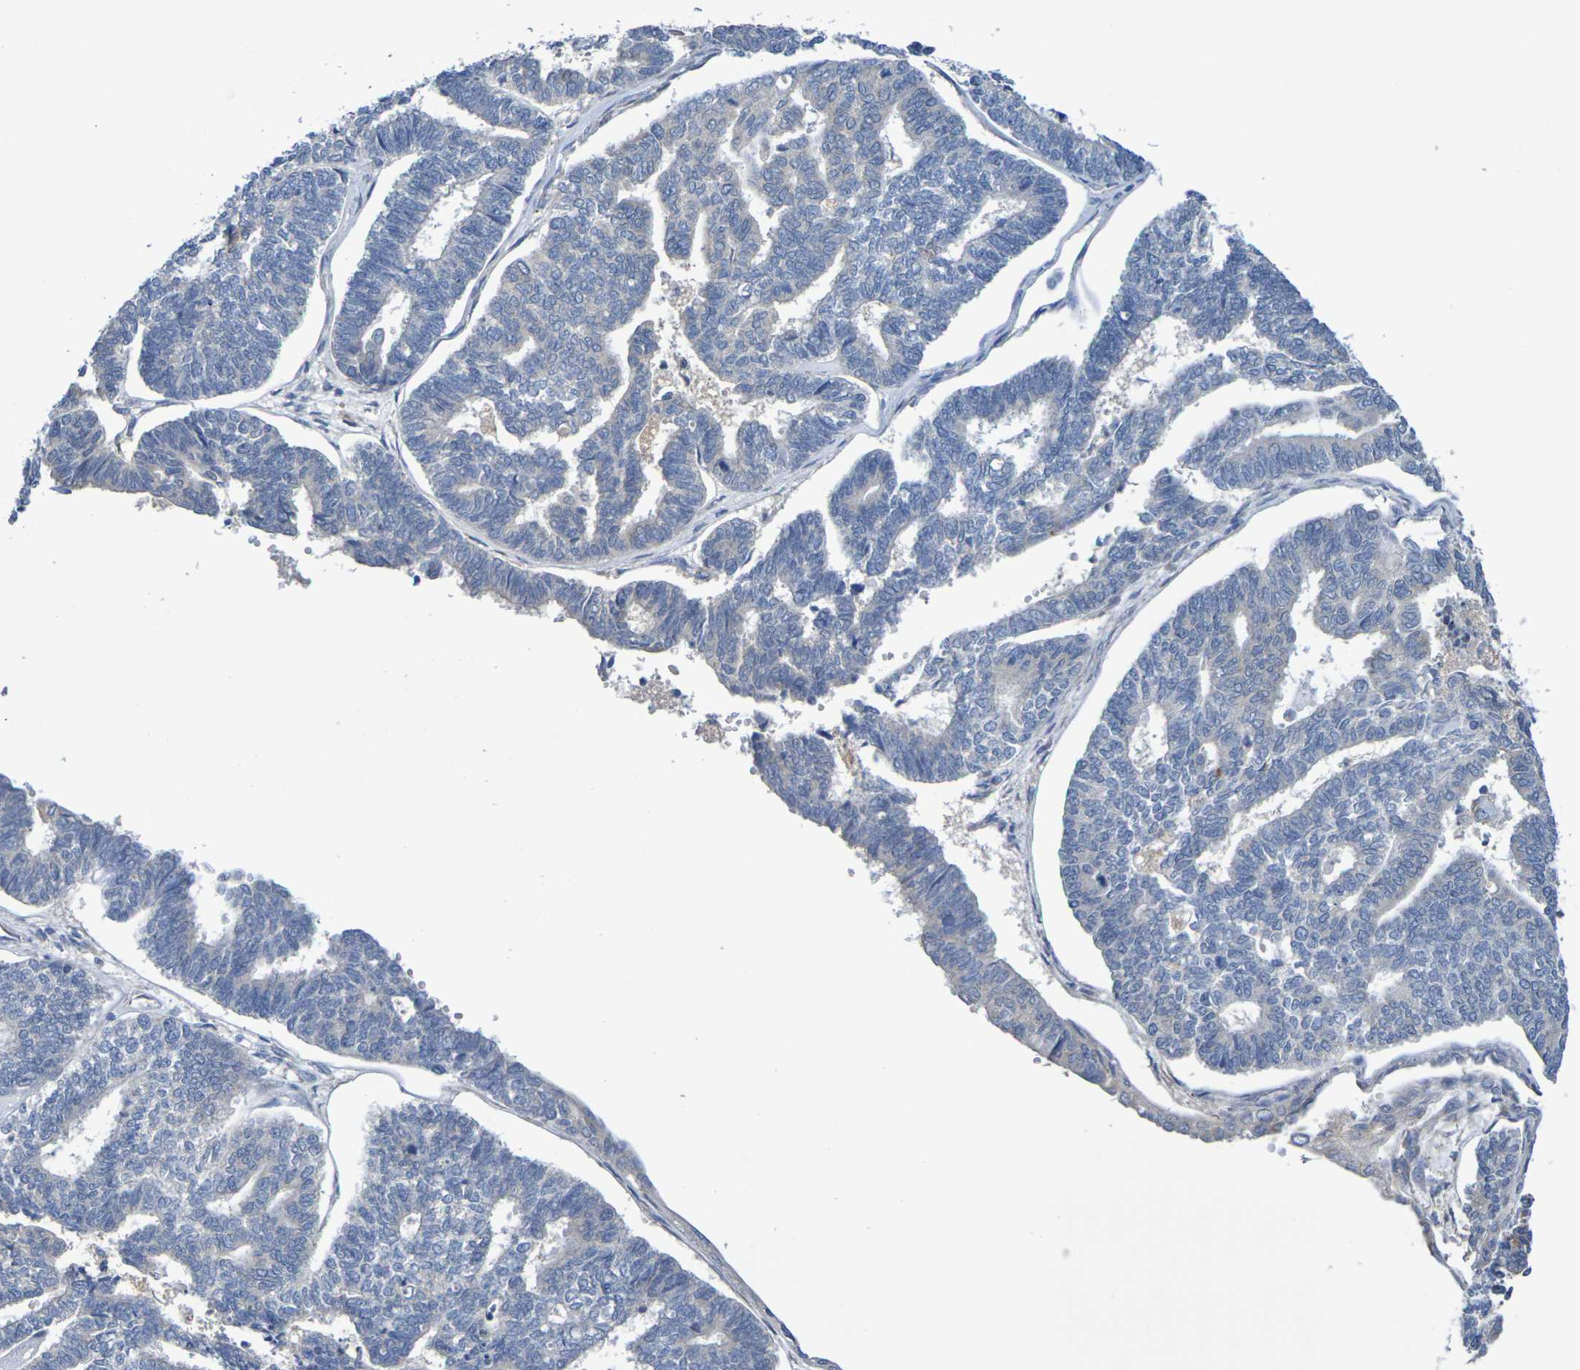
{"staining": {"intensity": "negative", "quantity": "none", "location": "none"}, "tissue": "endometrial cancer", "cell_type": "Tumor cells", "image_type": "cancer", "snomed": [{"axis": "morphology", "description": "Adenocarcinoma, NOS"}, {"axis": "topography", "description": "Endometrium"}], "caption": "Immunohistochemistry of human endometrial adenocarcinoma demonstrates no expression in tumor cells.", "gene": "SDC4", "patient": {"sex": "female", "age": 70}}